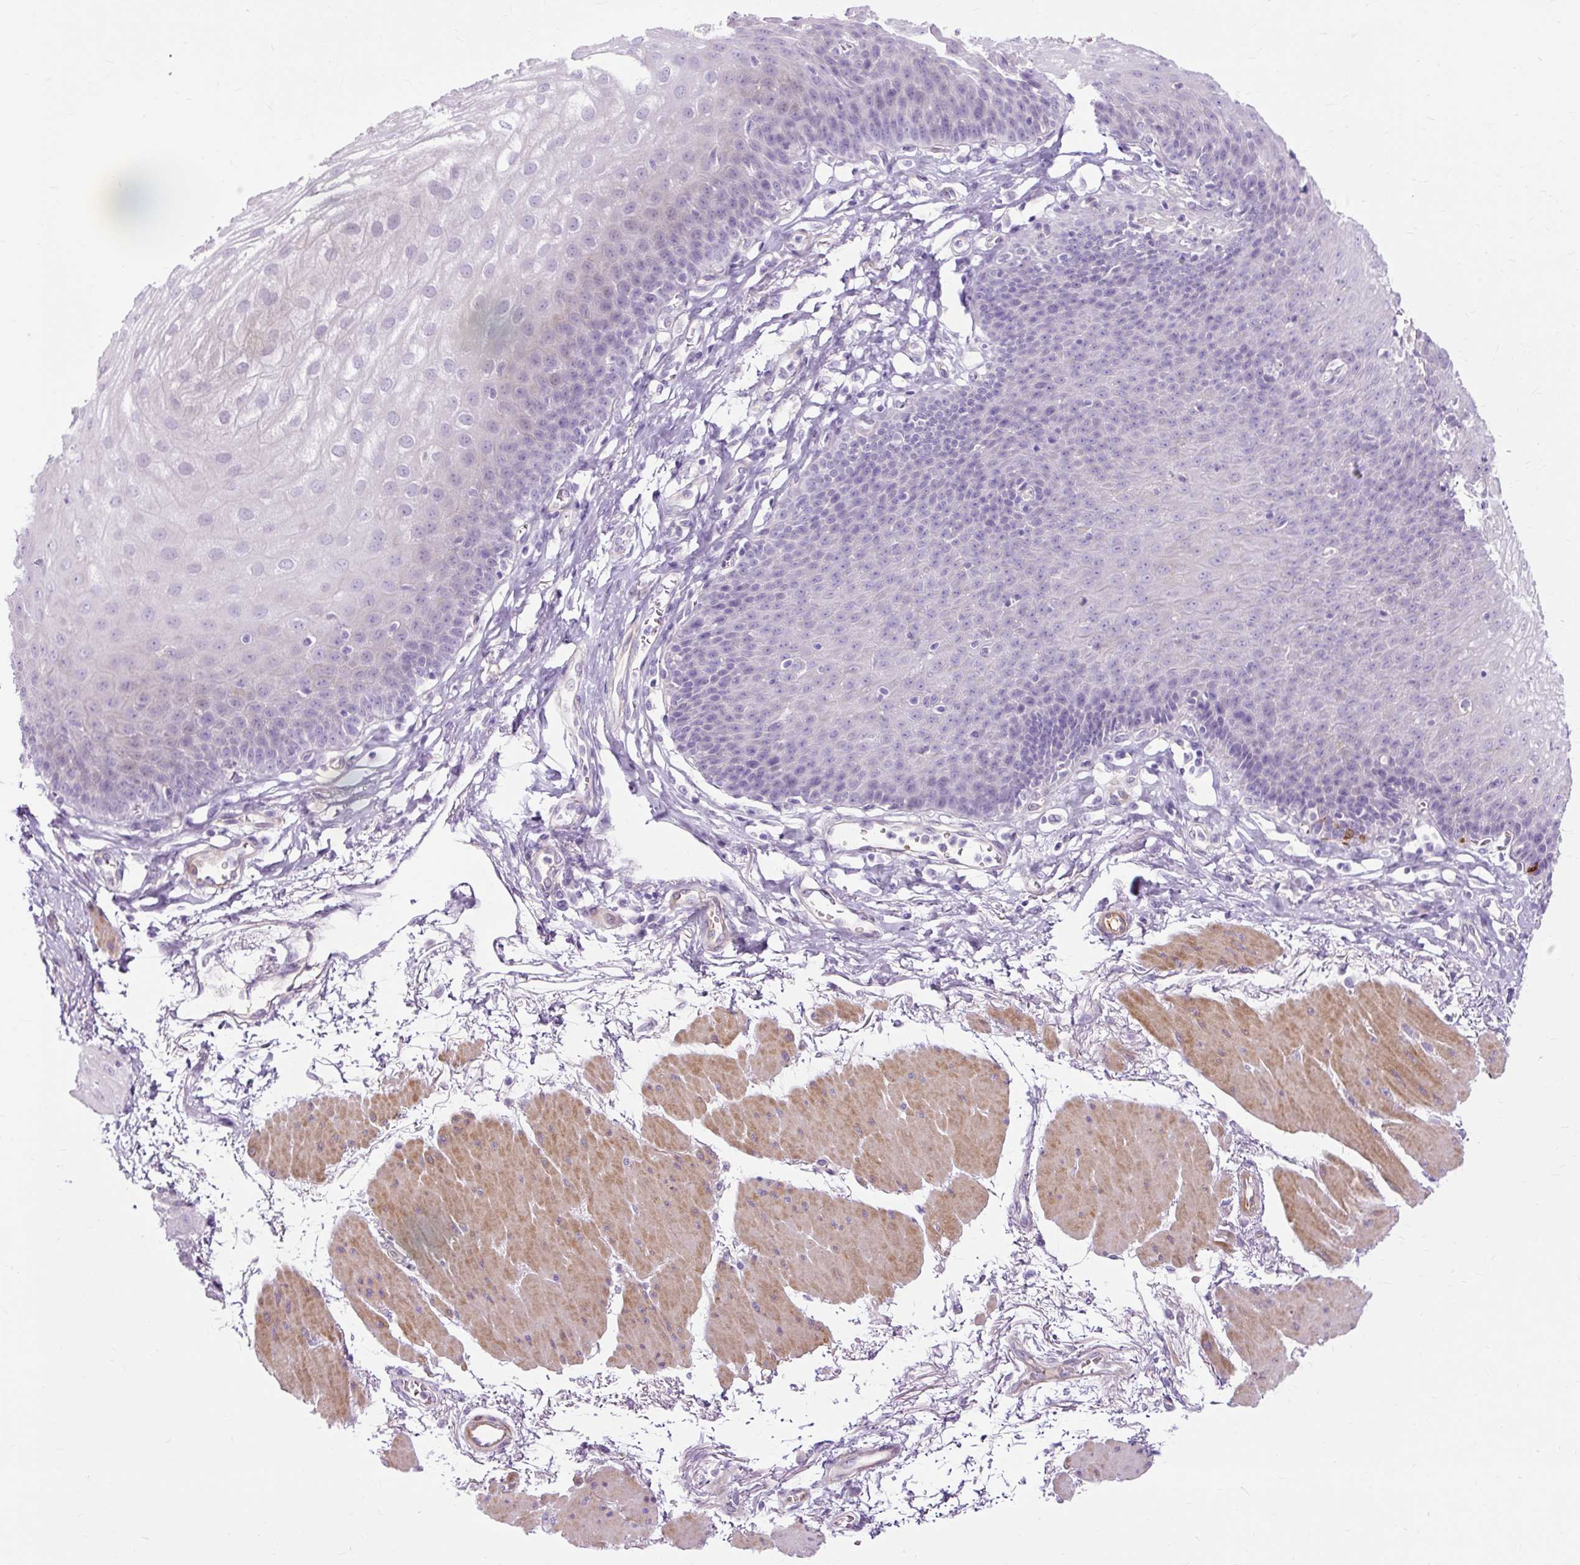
{"staining": {"intensity": "negative", "quantity": "none", "location": "none"}, "tissue": "esophagus", "cell_type": "Squamous epithelial cells", "image_type": "normal", "snomed": [{"axis": "morphology", "description": "Normal tissue, NOS"}, {"axis": "topography", "description": "Esophagus"}], "caption": "IHC of unremarkable human esophagus reveals no staining in squamous epithelial cells. (Stains: DAB immunohistochemistry (IHC) with hematoxylin counter stain, Microscopy: brightfield microscopy at high magnification).", "gene": "DCTN4", "patient": {"sex": "female", "age": 81}}